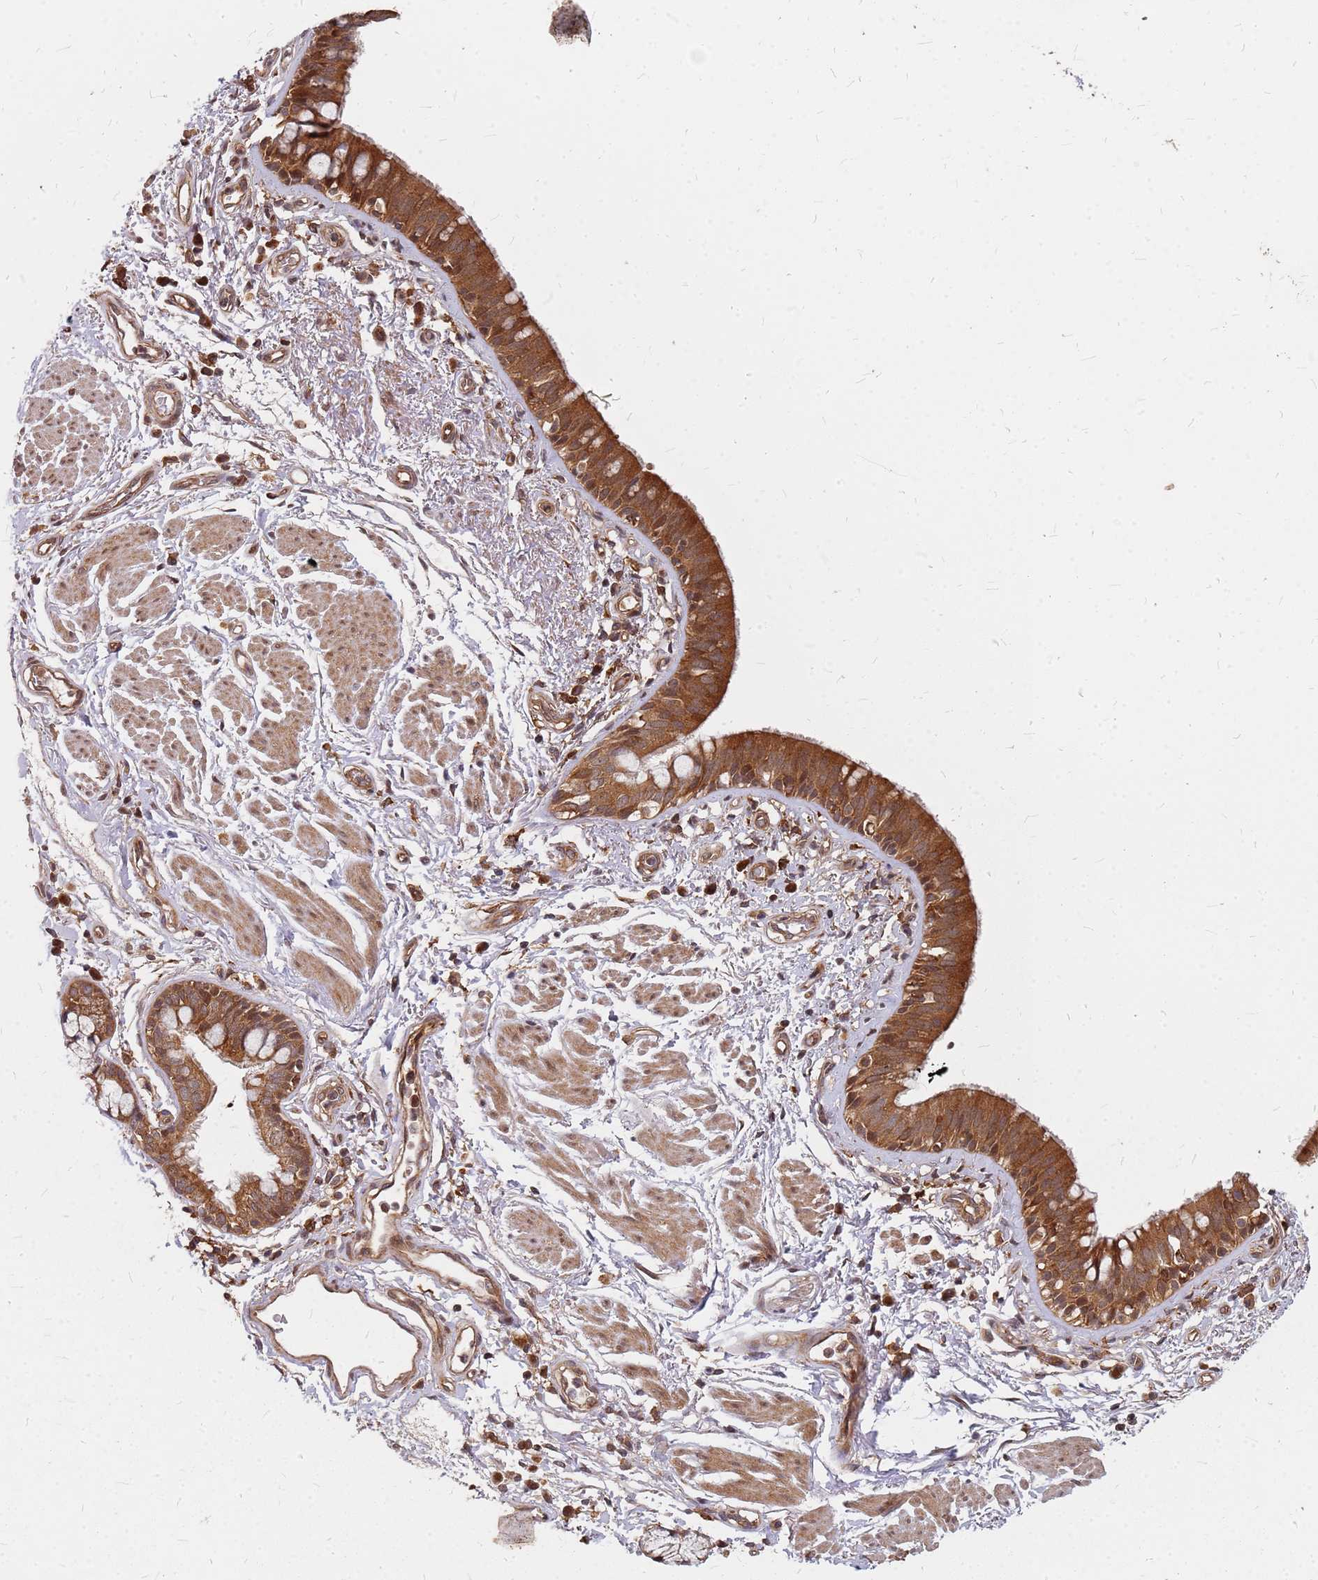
{"staining": {"intensity": "strong", "quantity": ">75%", "location": "cytoplasmic/membranous"}, "tissue": "bronchus", "cell_type": "Respiratory epithelial cells", "image_type": "normal", "snomed": [{"axis": "morphology", "description": "Normal tissue, NOS"}, {"axis": "morphology", "description": "Neoplasm, uncertain whether benign or malignant"}, {"axis": "topography", "description": "Bronchus"}, {"axis": "topography", "description": "Lung"}], "caption": "Immunohistochemical staining of unremarkable human bronchus shows >75% levels of strong cytoplasmic/membranous protein expression in about >75% of respiratory epithelial cells.", "gene": "TRABD", "patient": {"sex": "male", "age": 55}}